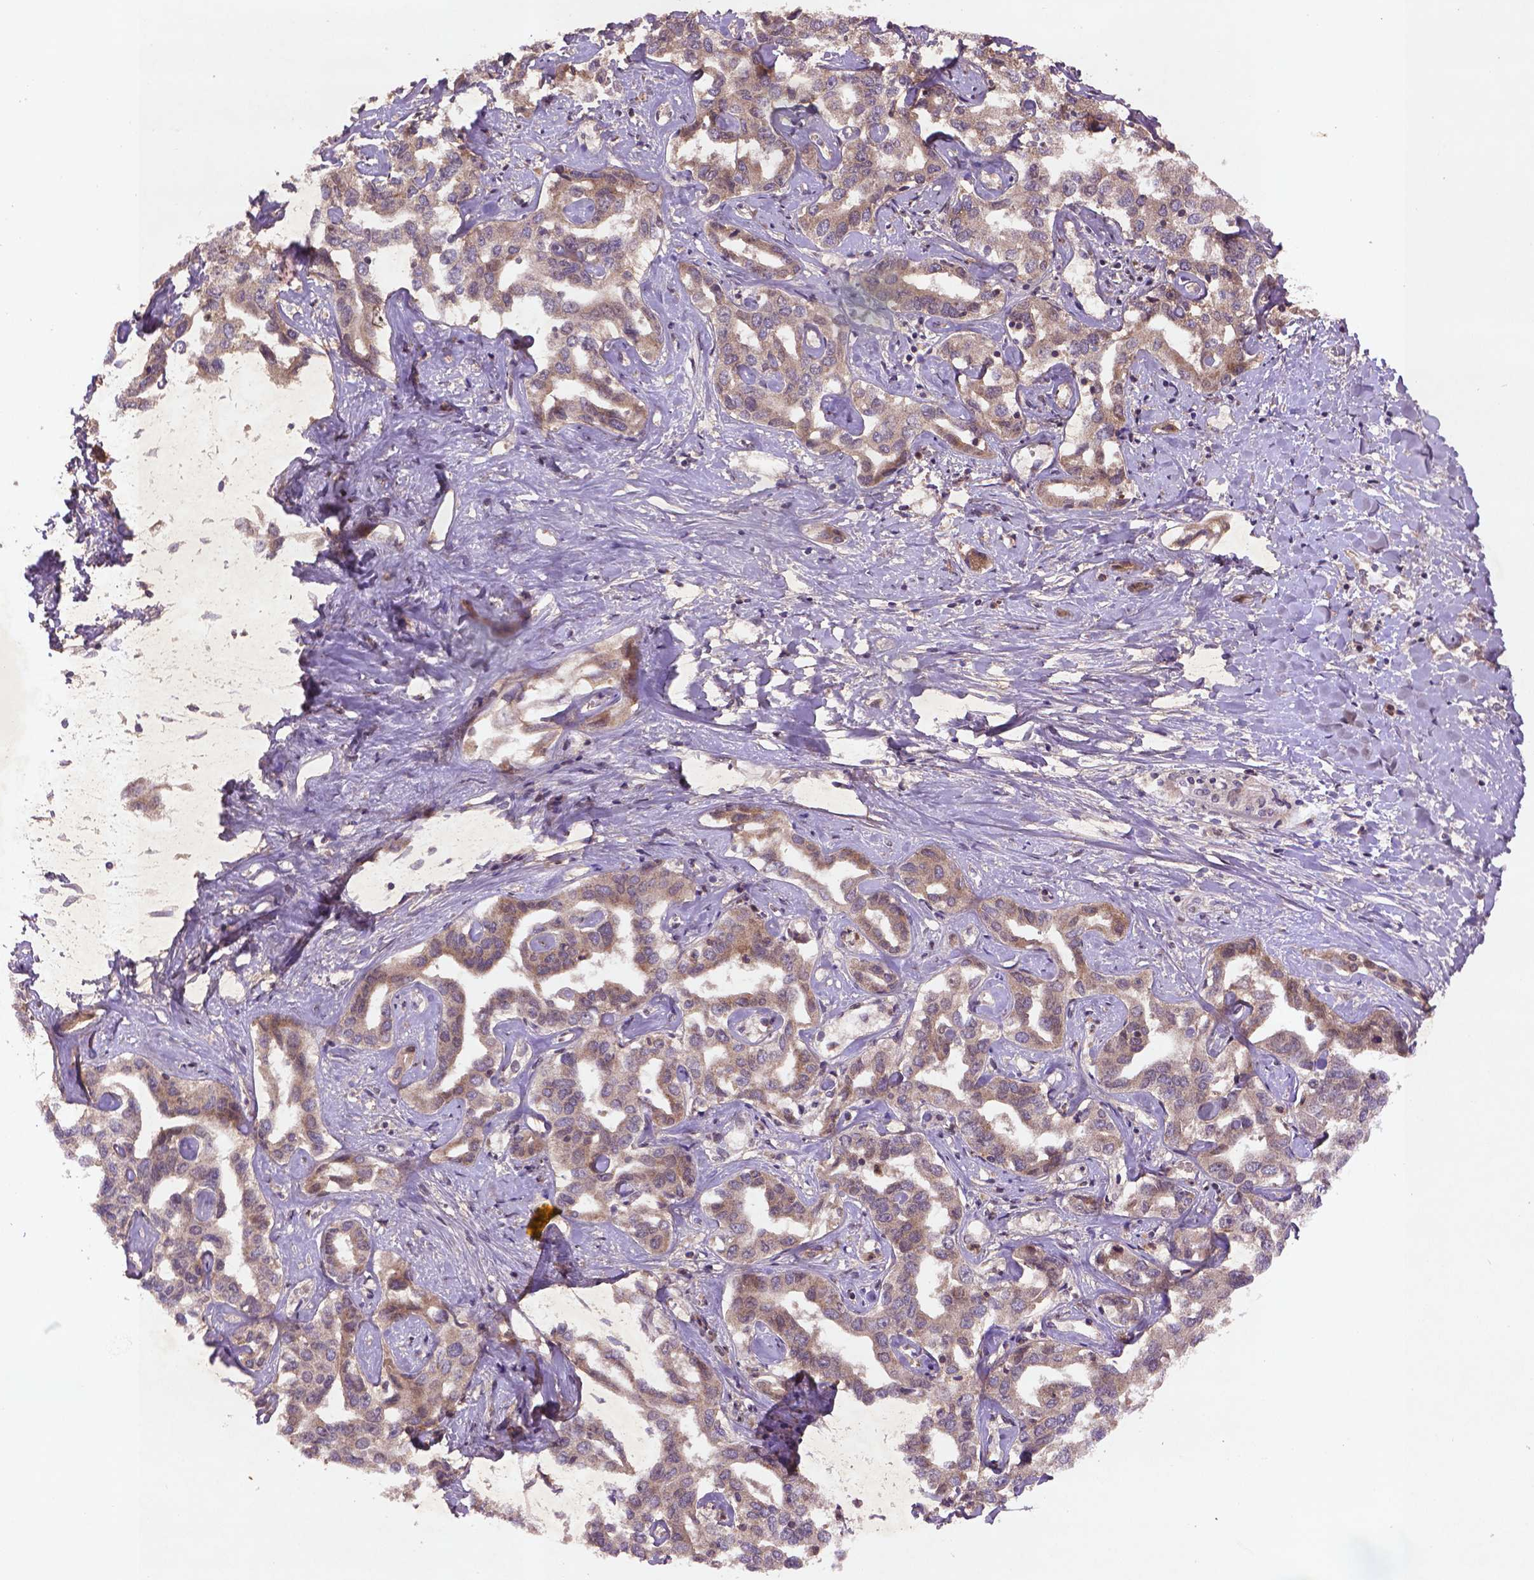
{"staining": {"intensity": "weak", "quantity": "25%-75%", "location": "cytoplasmic/membranous"}, "tissue": "liver cancer", "cell_type": "Tumor cells", "image_type": "cancer", "snomed": [{"axis": "morphology", "description": "Cholangiocarcinoma"}, {"axis": "topography", "description": "Liver"}], "caption": "IHC histopathology image of cholangiocarcinoma (liver) stained for a protein (brown), which displays low levels of weak cytoplasmic/membranous expression in approximately 25%-75% of tumor cells.", "gene": "NIPAL2", "patient": {"sex": "male", "age": 59}}